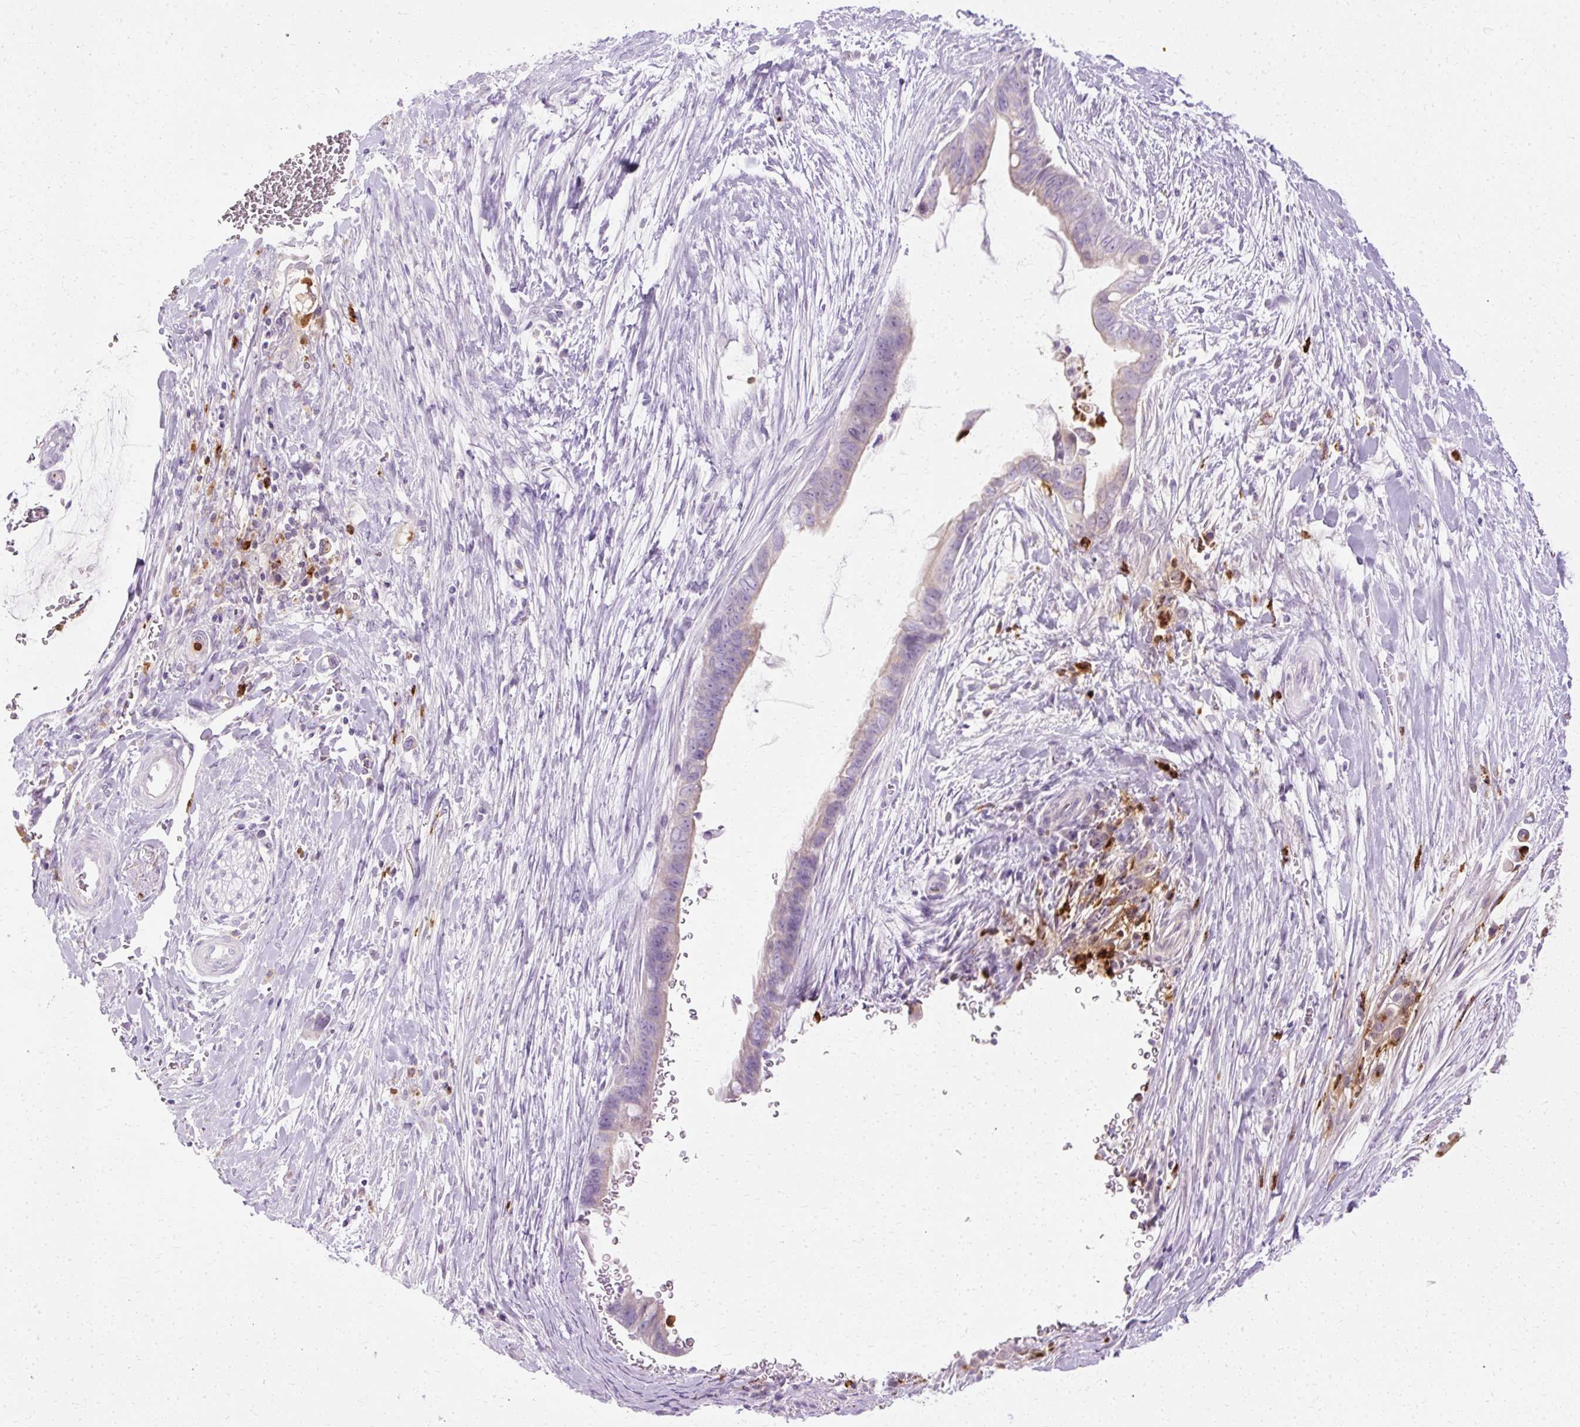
{"staining": {"intensity": "negative", "quantity": "none", "location": "none"}, "tissue": "pancreatic cancer", "cell_type": "Tumor cells", "image_type": "cancer", "snomed": [{"axis": "morphology", "description": "Adenocarcinoma, NOS"}, {"axis": "topography", "description": "Pancreas"}], "caption": "Tumor cells show no significant staining in adenocarcinoma (pancreatic). The staining was performed using DAB (3,3'-diaminobenzidine) to visualize the protein expression in brown, while the nuclei were stained in blue with hematoxylin (Magnification: 20x).", "gene": "DEFA1", "patient": {"sex": "male", "age": 75}}